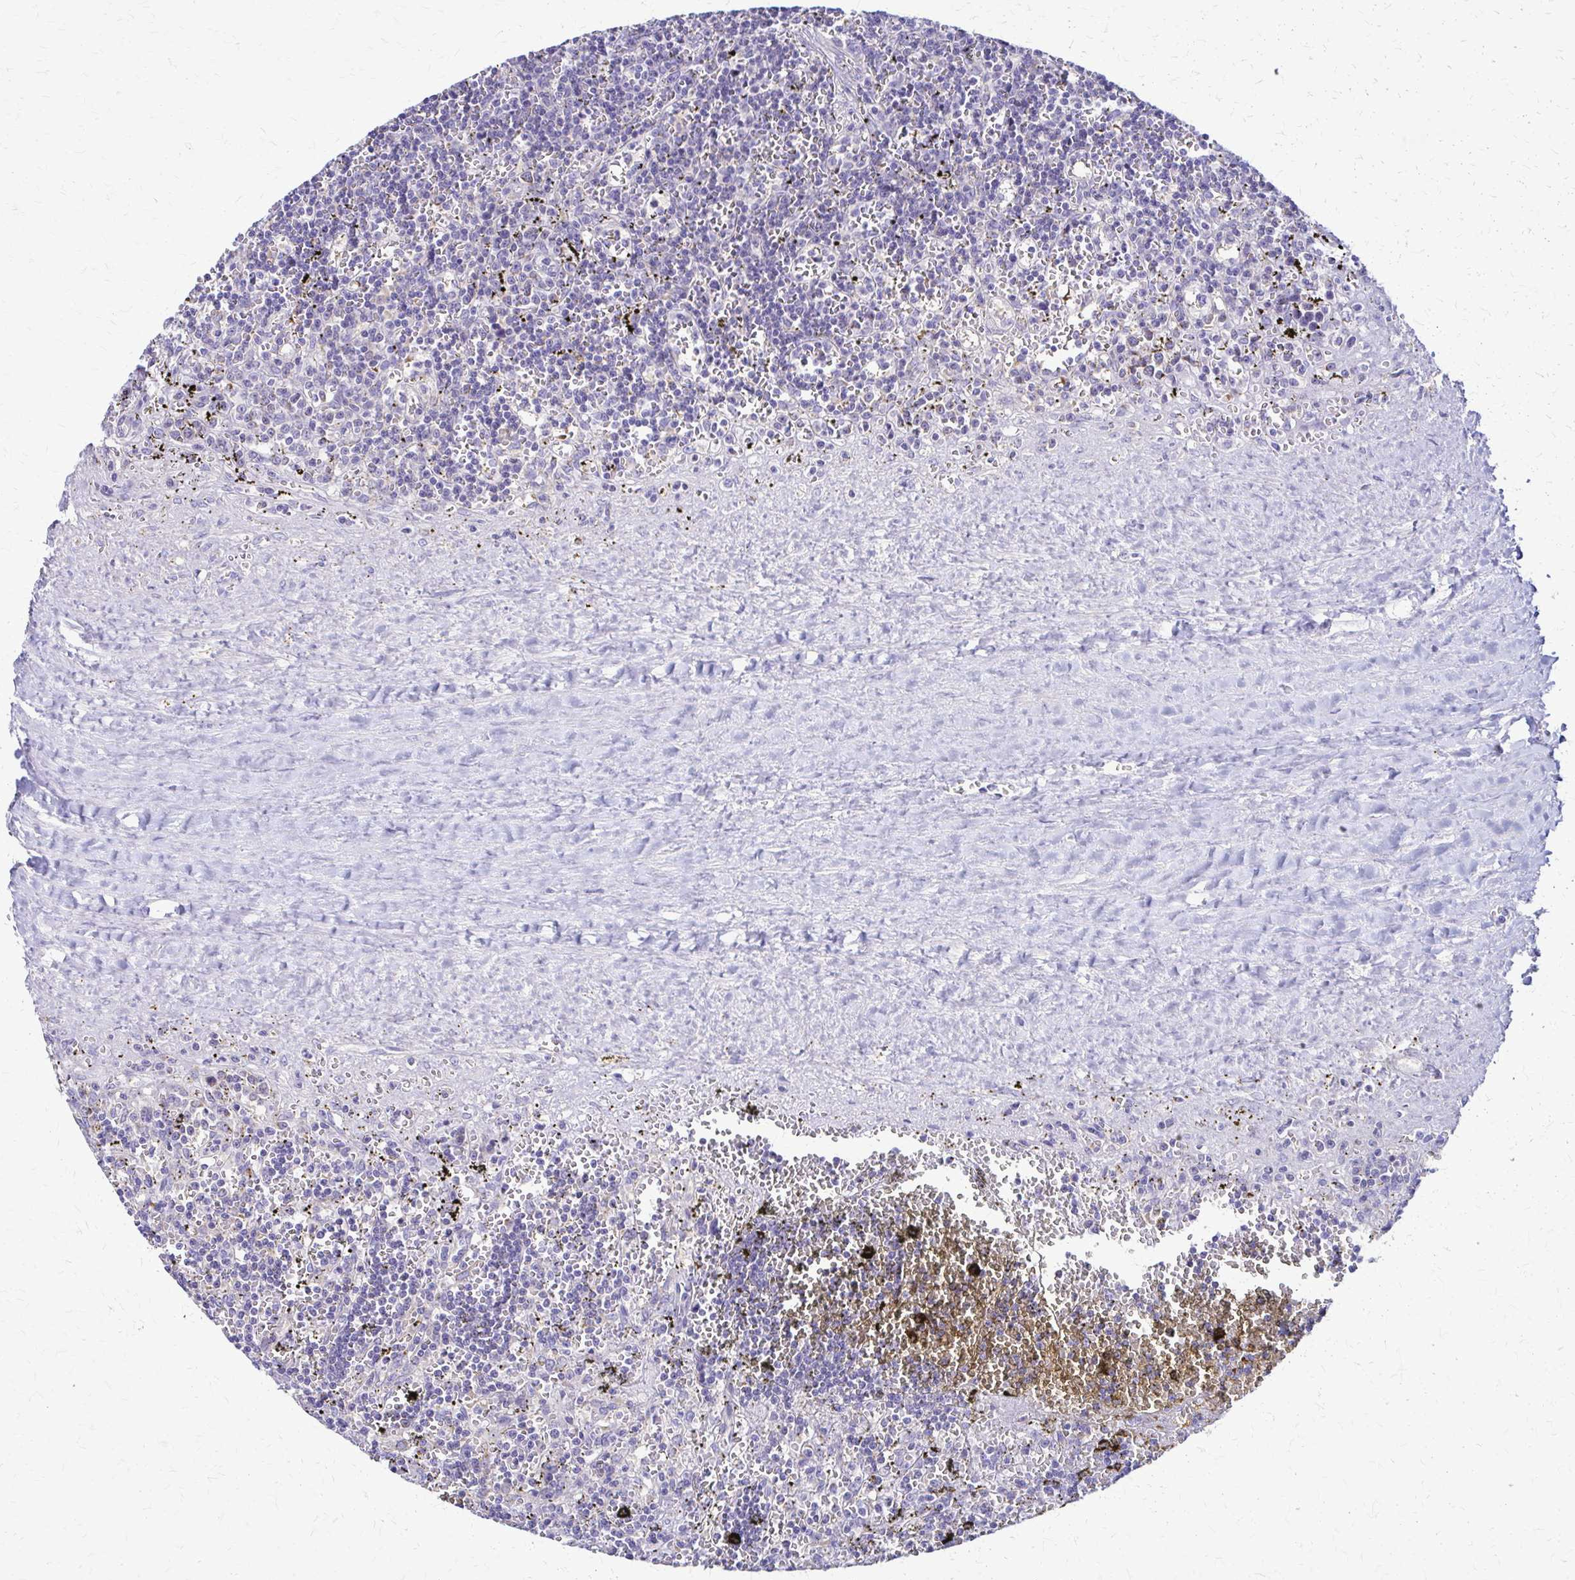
{"staining": {"intensity": "negative", "quantity": "none", "location": "none"}, "tissue": "lymphoma", "cell_type": "Tumor cells", "image_type": "cancer", "snomed": [{"axis": "morphology", "description": "Malignant lymphoma, non-Hodgkin's type, Low grade"}, {"axis": "topography", "description": "Spleen"}], "caption": "Immunohistochemistry (IHC) image of neoplastic tissue: human lymphoma stained with DAB reveals no significant protein positivity in tumor cells.", "gene": "SAMD13", "patient": {"sex": "male", "age": 60}}